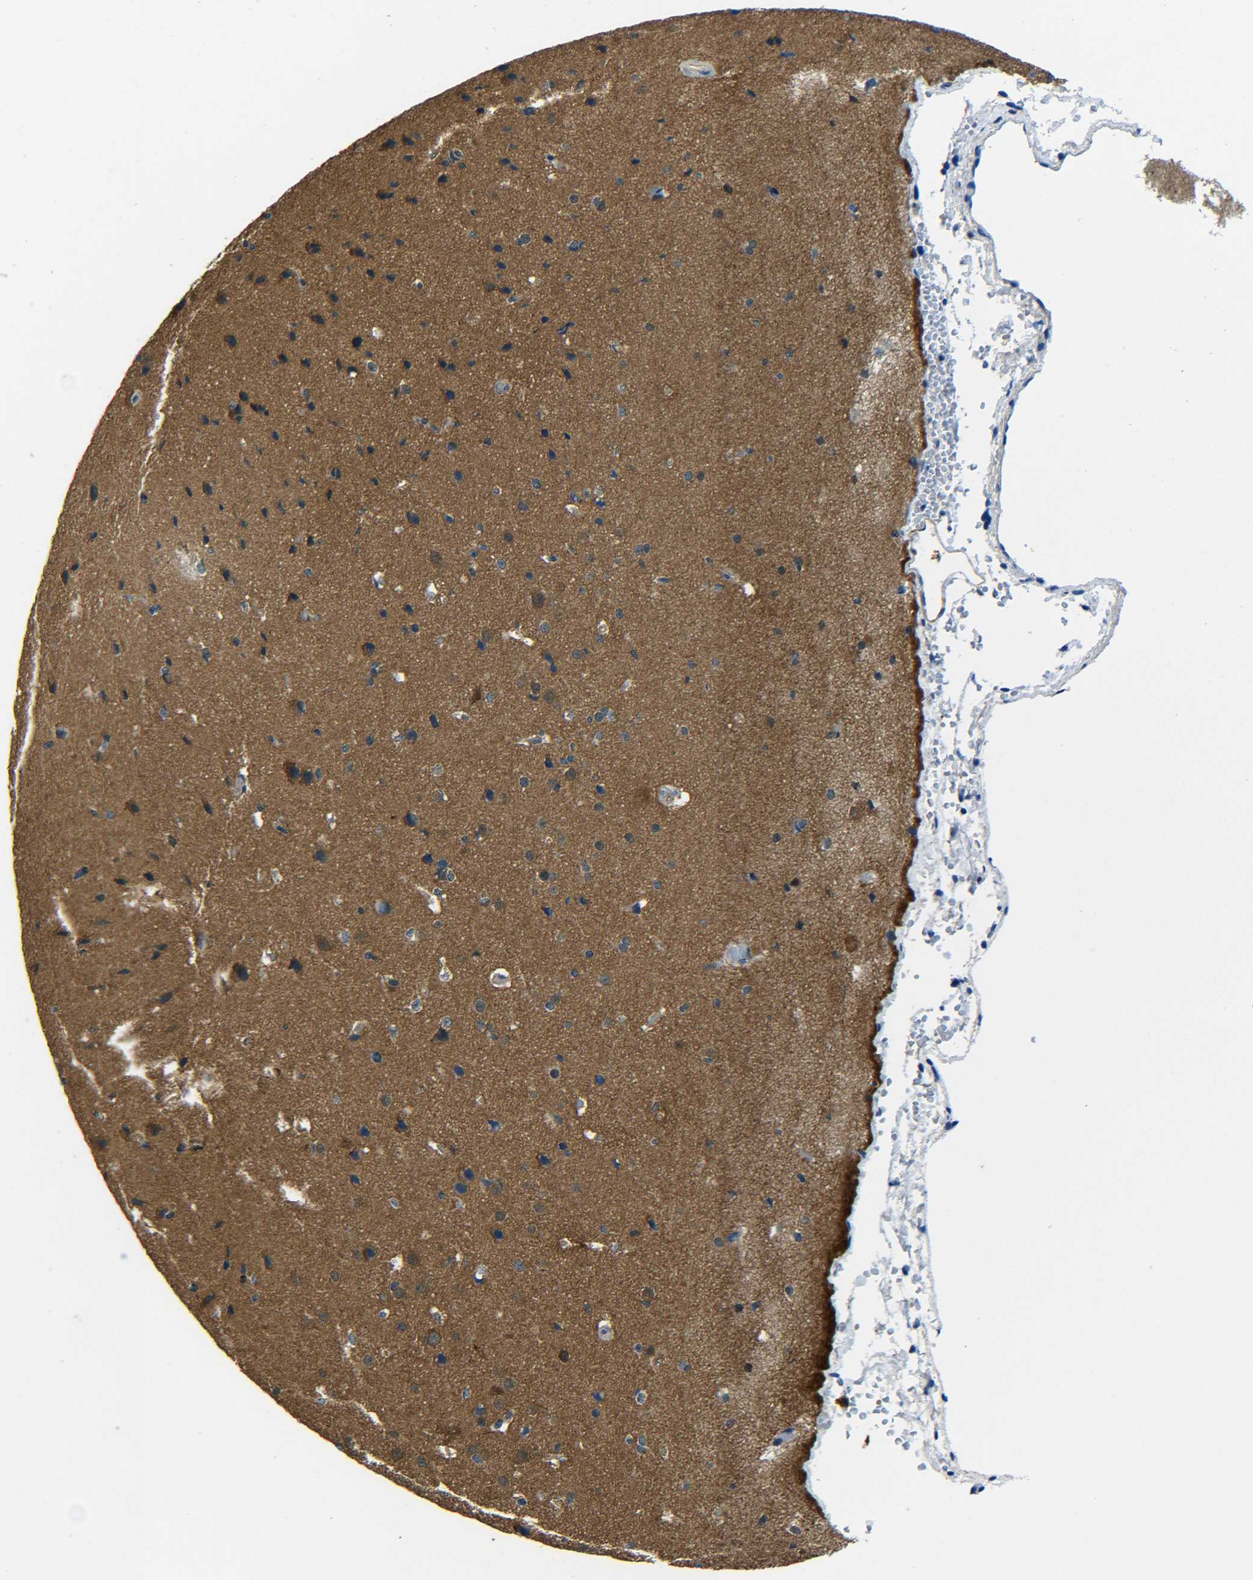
{"staining": {"intensity": "weak", "quantity": ">75%", "location": "cytoplasmic/membranous"}, "tissue": "cerebral cortex", "cell_type": "Endothelial cells", "image_type": "normal", "snomed": [{"axis": "morphology", "description": "Normal tissue, NOS"}, {"axis": "morphology", "description": "Developmental malformation"}, {"axis": "topography", "description": "Cerebral cortex"}], "caption": "Endothelial cells reveal low levels of weak cytoplasmic/membranous positivity in approximately >75% of cells in unremarkable human cerebral cortex. The staining was performed using DAB, with brown indicating positive protein expression. Nuclei are stained blue with hematoxylin.", "gene": "PREB", "patient": {"sex": "female", "age": 30}}